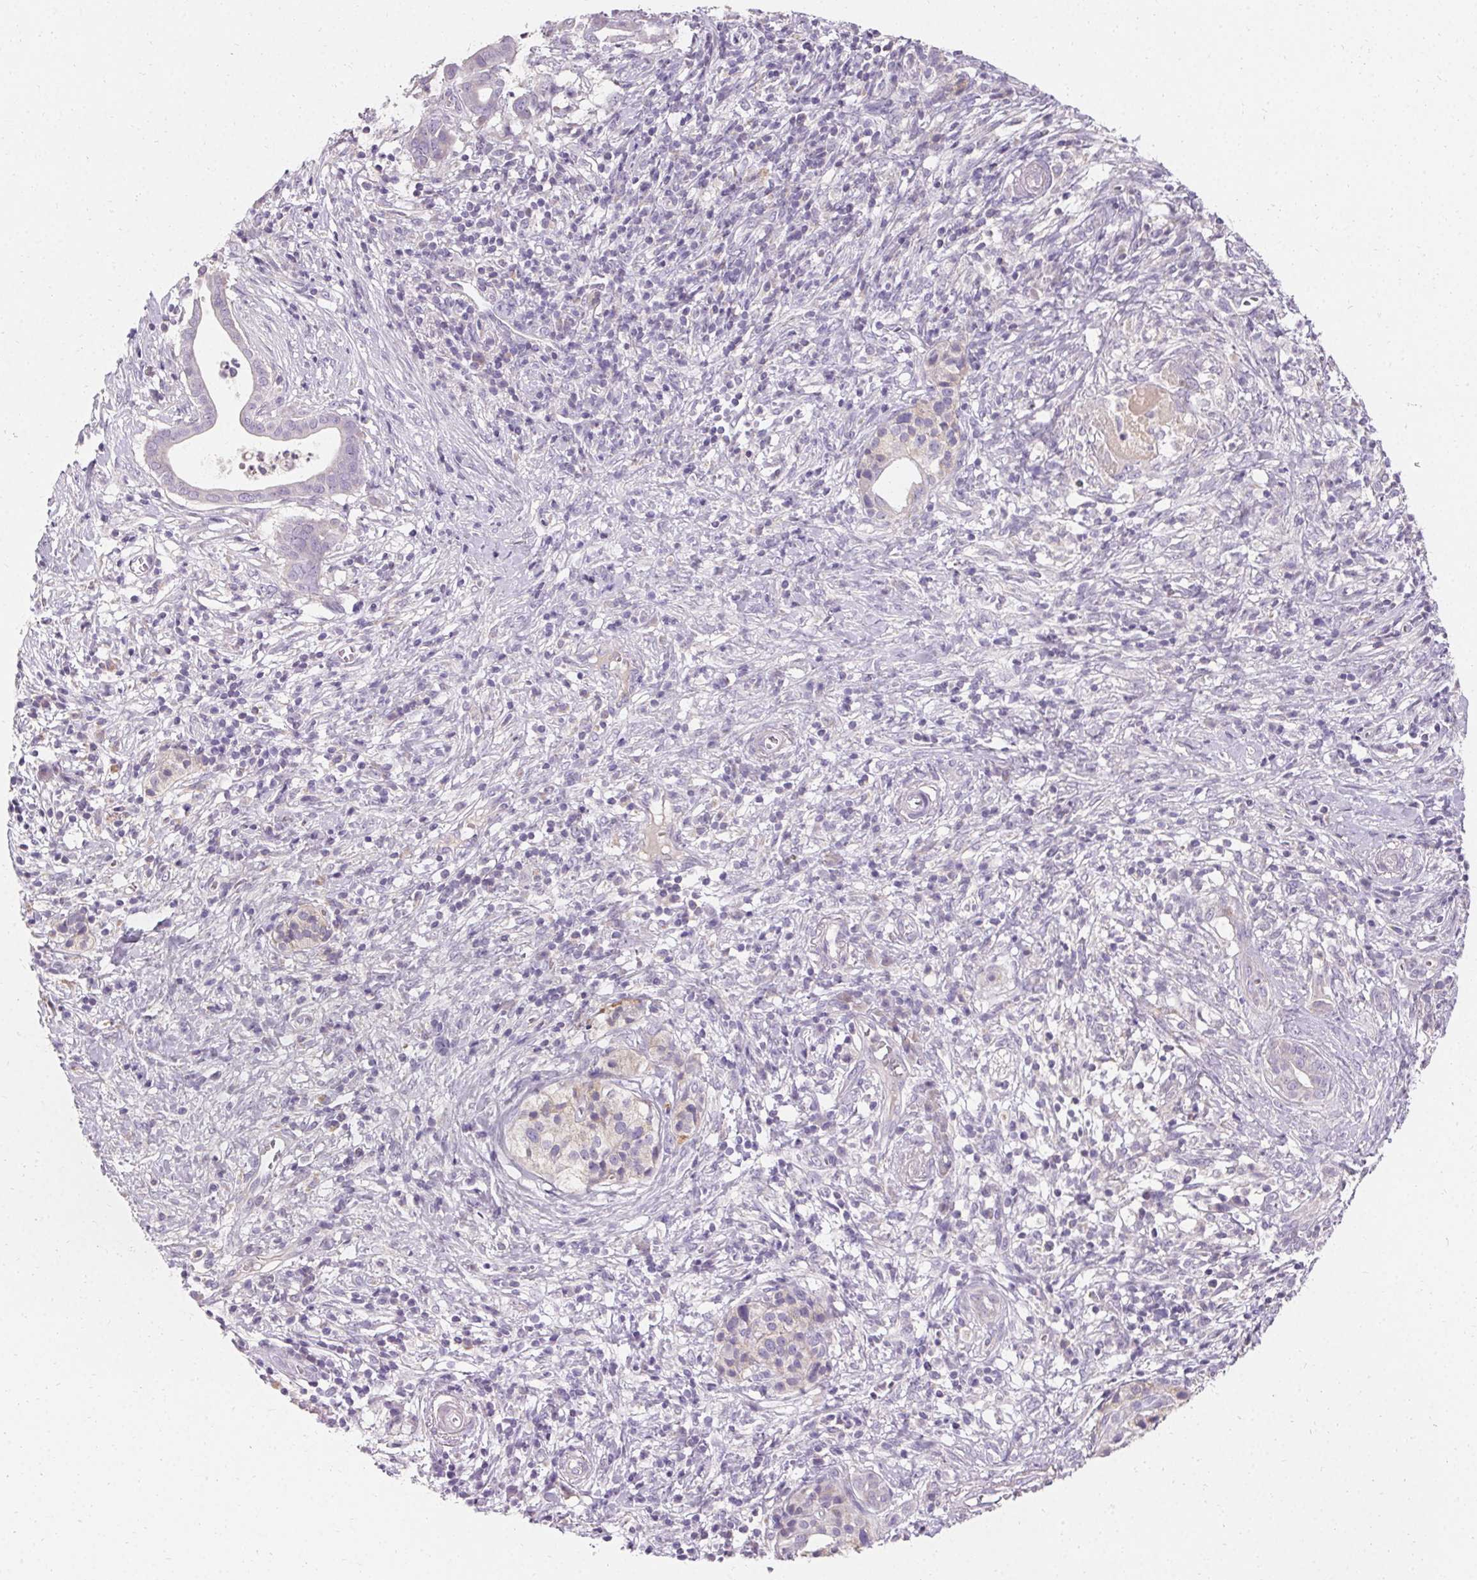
{"staining": {"intensity": "negative", "quantity": "none", "location": "none"}, "tissue": "pancreatic cancer", "cell_type": "Tumor cells", "image_type": "cancer", "snomed": [{"axis": "morphology", "description": "Adenocarcinoma, NOS"}, {"axis": "topography", "description": "Pancreas"}], "caption": "Tumor cells are negative for protein expression in human pancreatic cancer.", "gene": "TRIP13", "patient": {"sex": "male", "age": 61}}